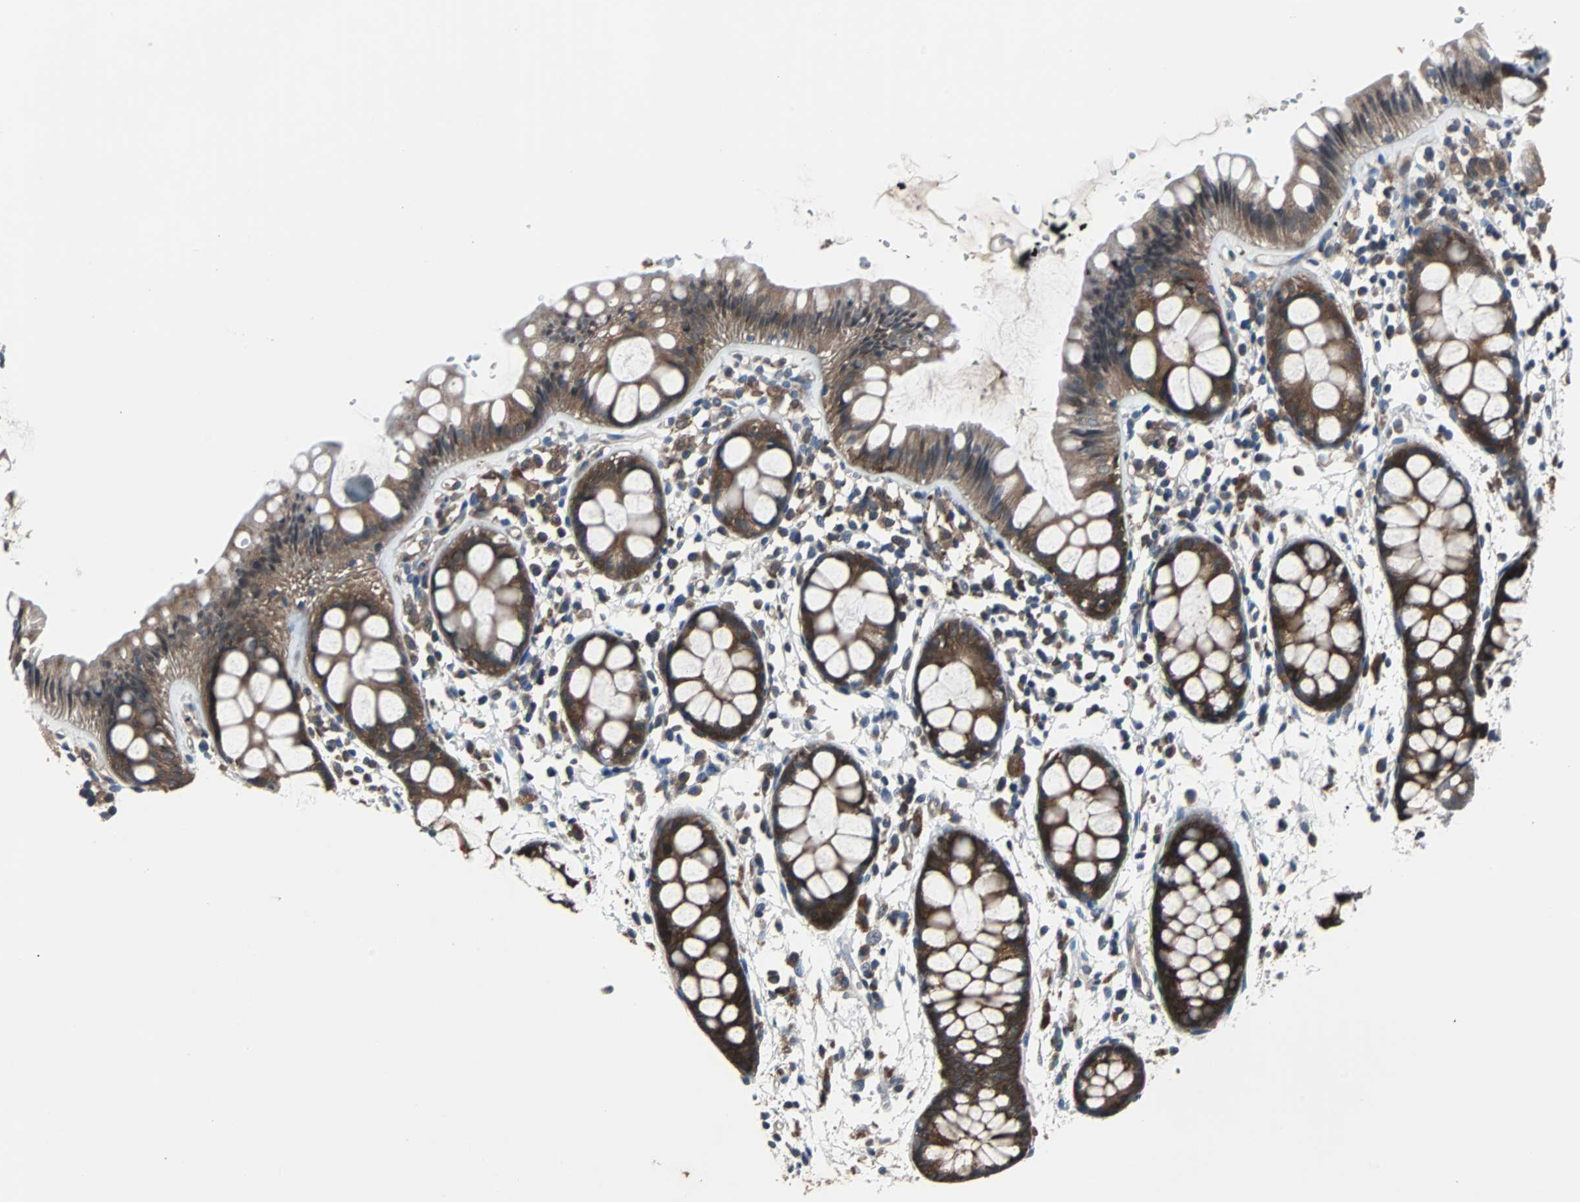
{"staining": {"intensity": "strong", "quantity": ">75%", "location": "cytoplasmic/membranous"}, "tissue": "rectum", "cell_type": "Glandular cells", "image_type": "normal", "snomed": [{"axis": "morphology", "description": "Normal tissue, NOS"}, {"axis": "topography", "description": "Rectum"}], "caption": "Rectum stained with a brown dye shows strong cytoplasmic/membranous positive positivity in approximately >75% of glandular cells.", "gene": "PAK1", "patient": {"sex": "female", "age": 66}}